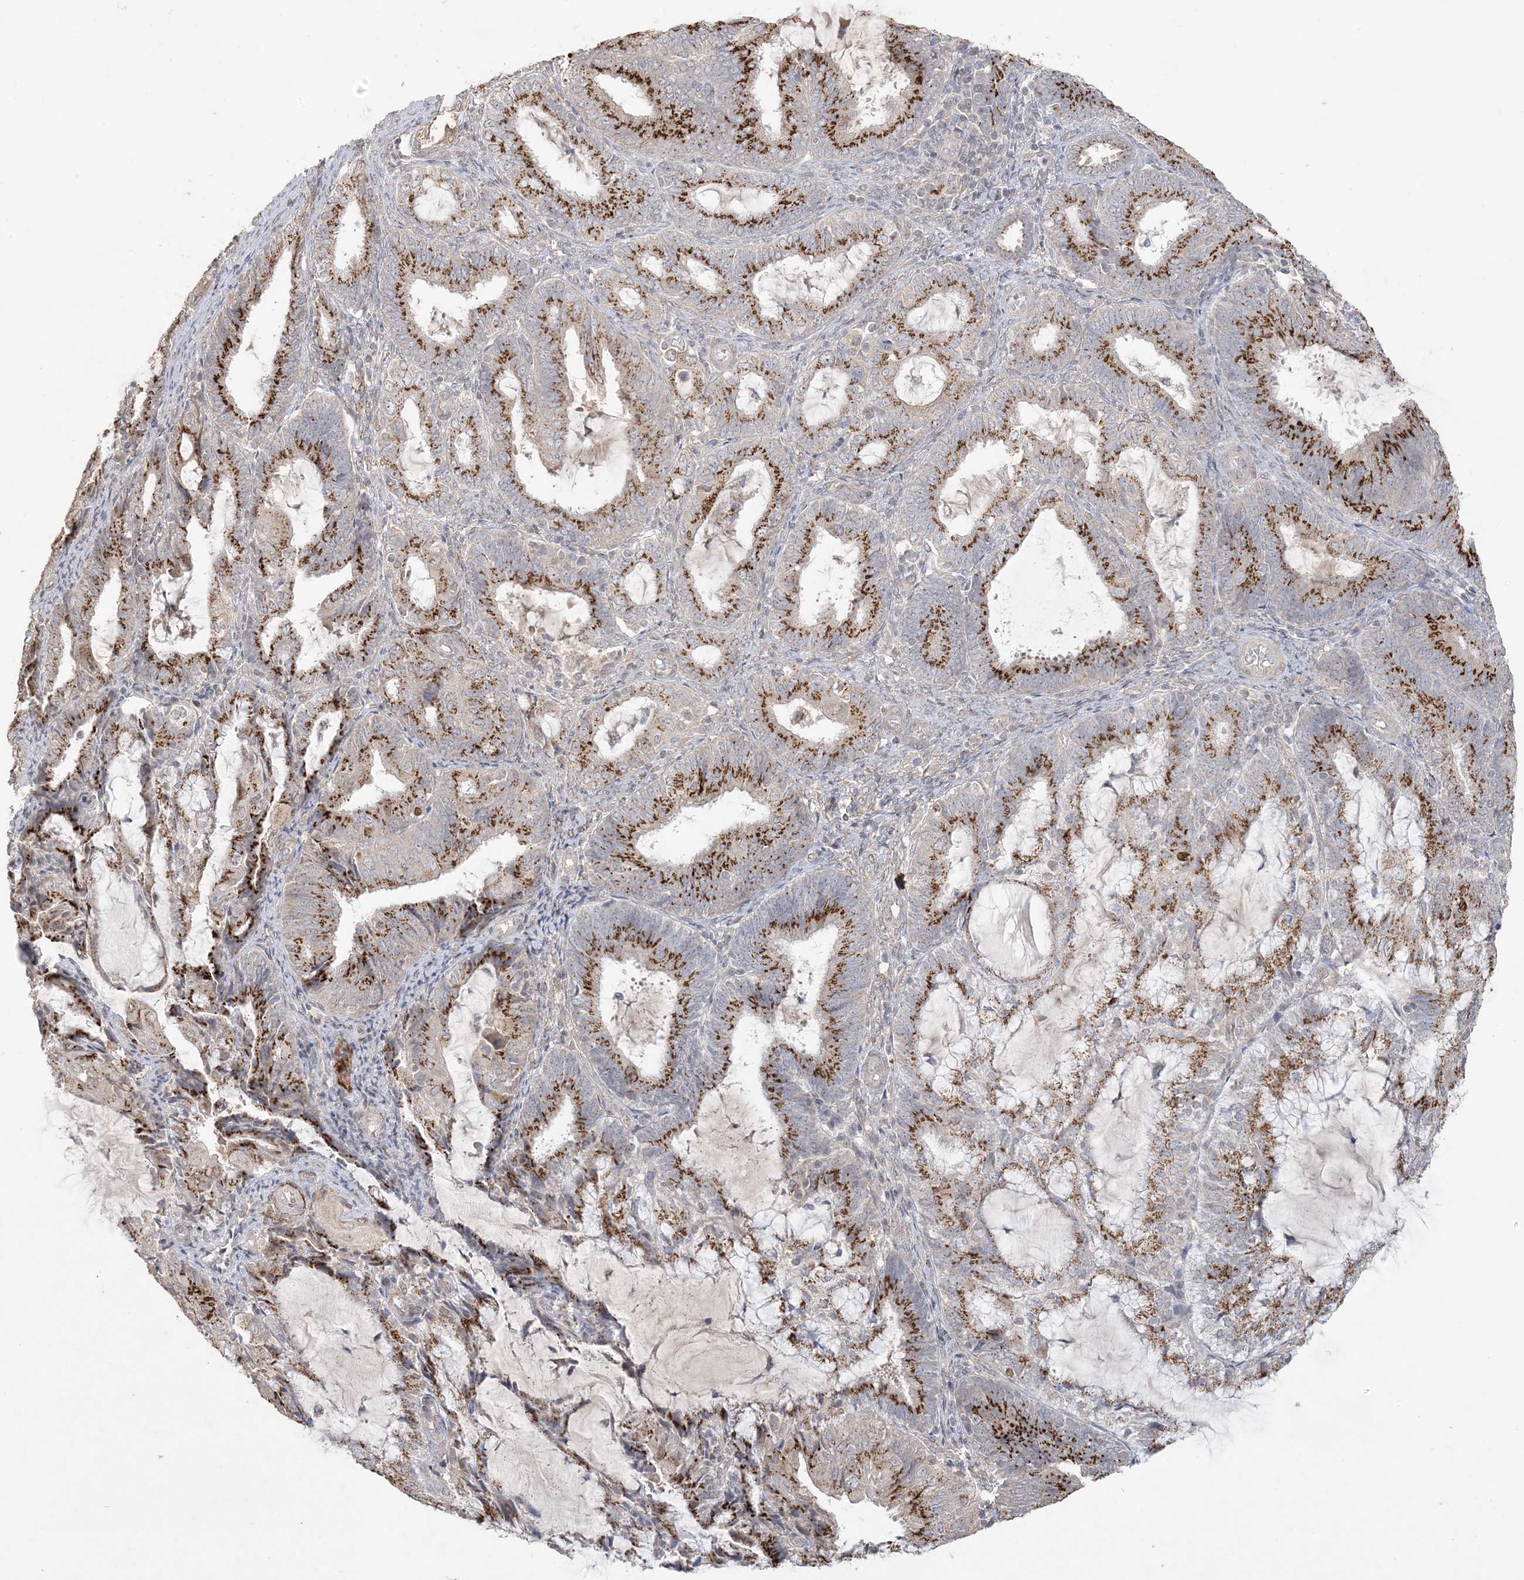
{"staining": {"intensity": "strong", "quantity": ">75%", "location": "cytoplasmic/membranous"}, "tissue": "endometrial cancer", "cell_type": "Tumor cells", "image_type": "cancer", "snomed": [{"axis": "morphology", "description": "Adenocarcinoma, NOS"}, {"axis": "topography", "description": "Endometrium"}], "caption": "Strong cytoplasmic/membranous protein staining is identified in about >75% of tumor cells in endometrial cancer (adenocarcinoma).", "gene": "XRN1", "patient": {"sex": "female", "age": 81}}